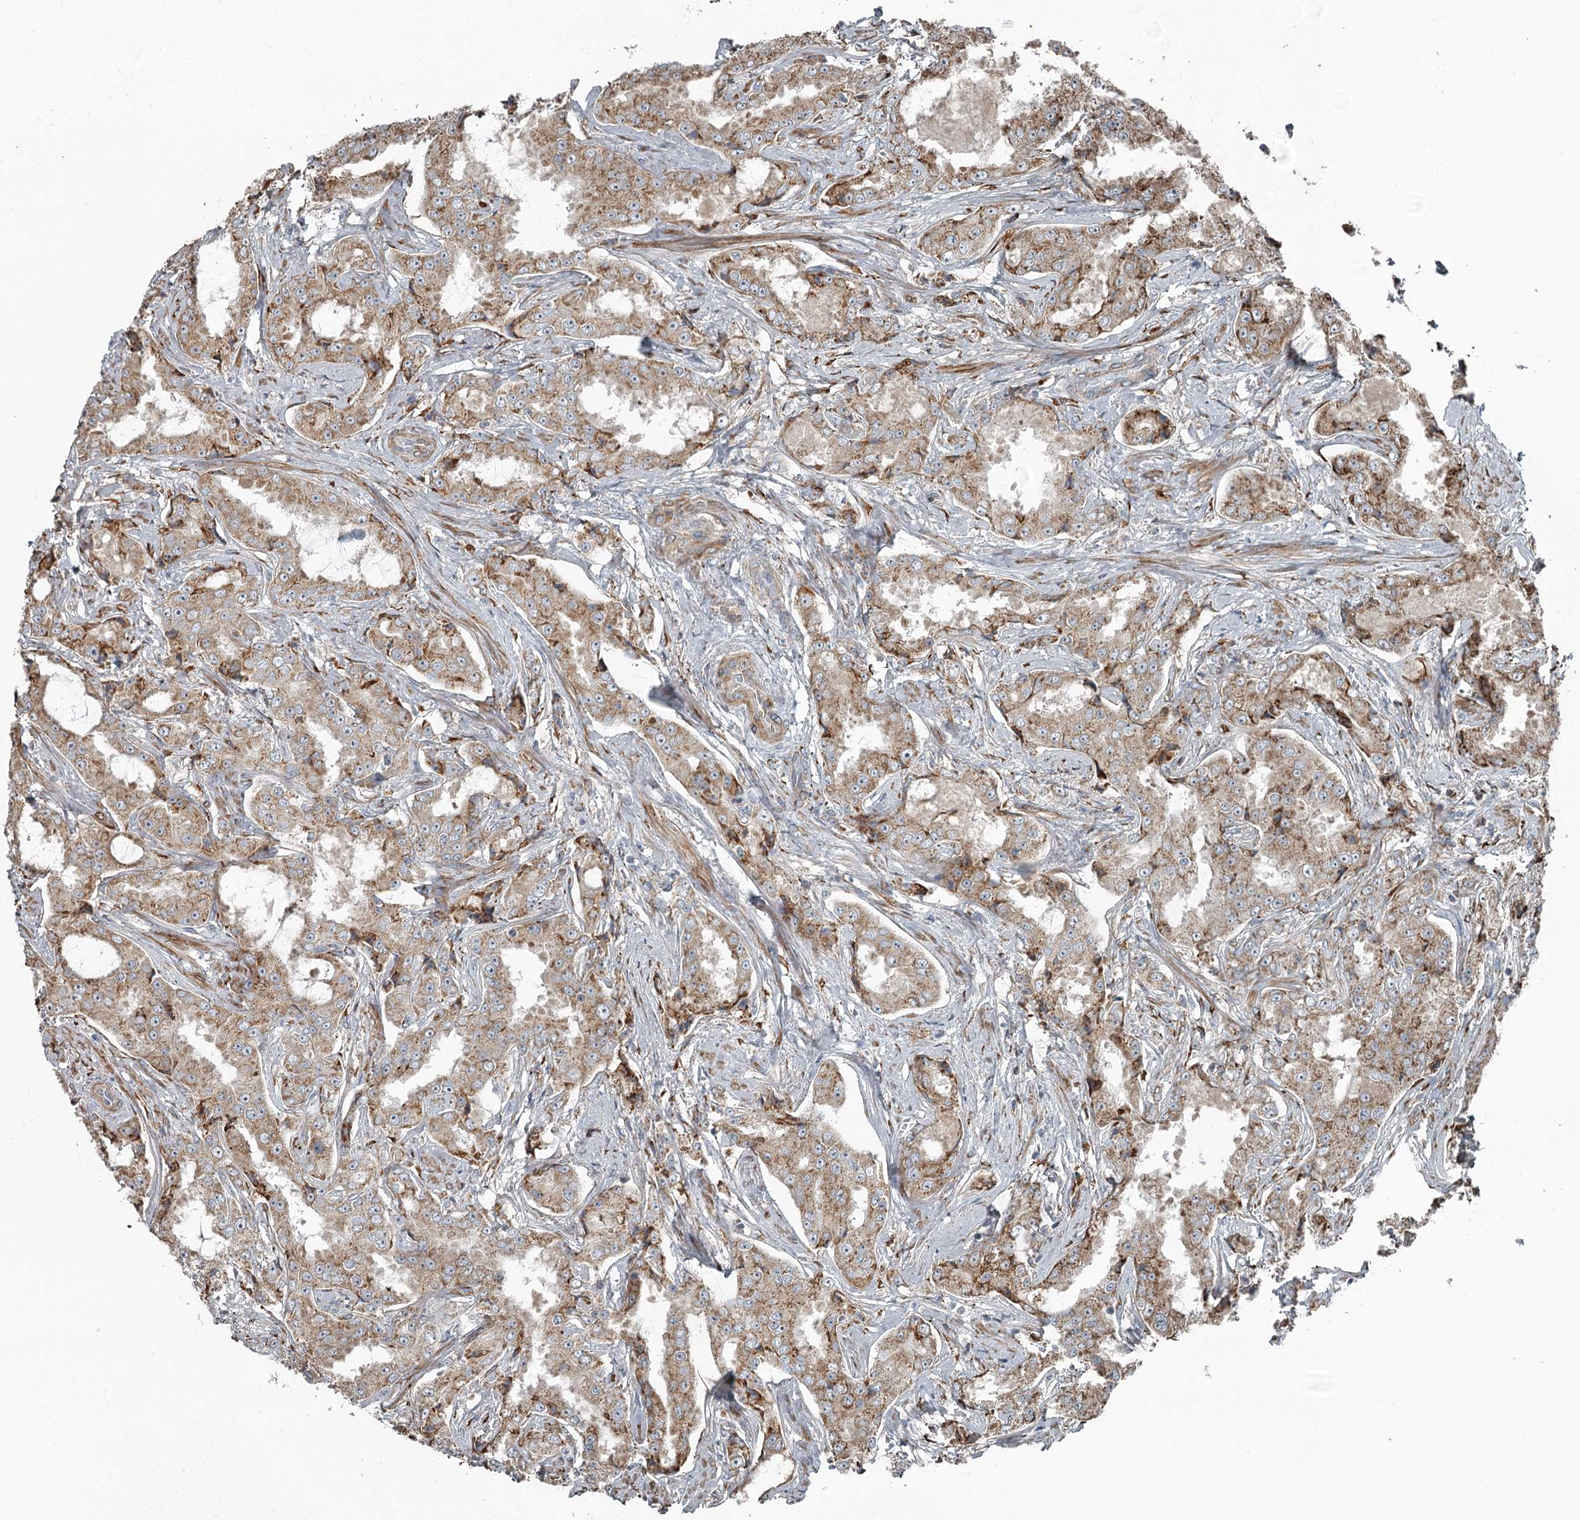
{"staining": {"intensity": "moderate", "quantity": ">75%", "location": "cytoplasmic/membranous"}, "tissue": "prostate cancer", "cell_type": "Tumor cells", "image_type": "cancer", "snomed": [{"axis": "morphology", "description": "Adenocarcinoma, High grade"}, {"axis": "topography", "description": "Prostate"}], "caption": "Adenocarcinoma (high-grade) (prostate) stained with DAB (3,3'-diaminobenzidine) immunohistochemistry reveals medium levels of moderate cytoplasmic/membranous expression in about >75% of tumor cells.", "gene": "RASSF8", "patient": {"sex": "male", "age": 73}}